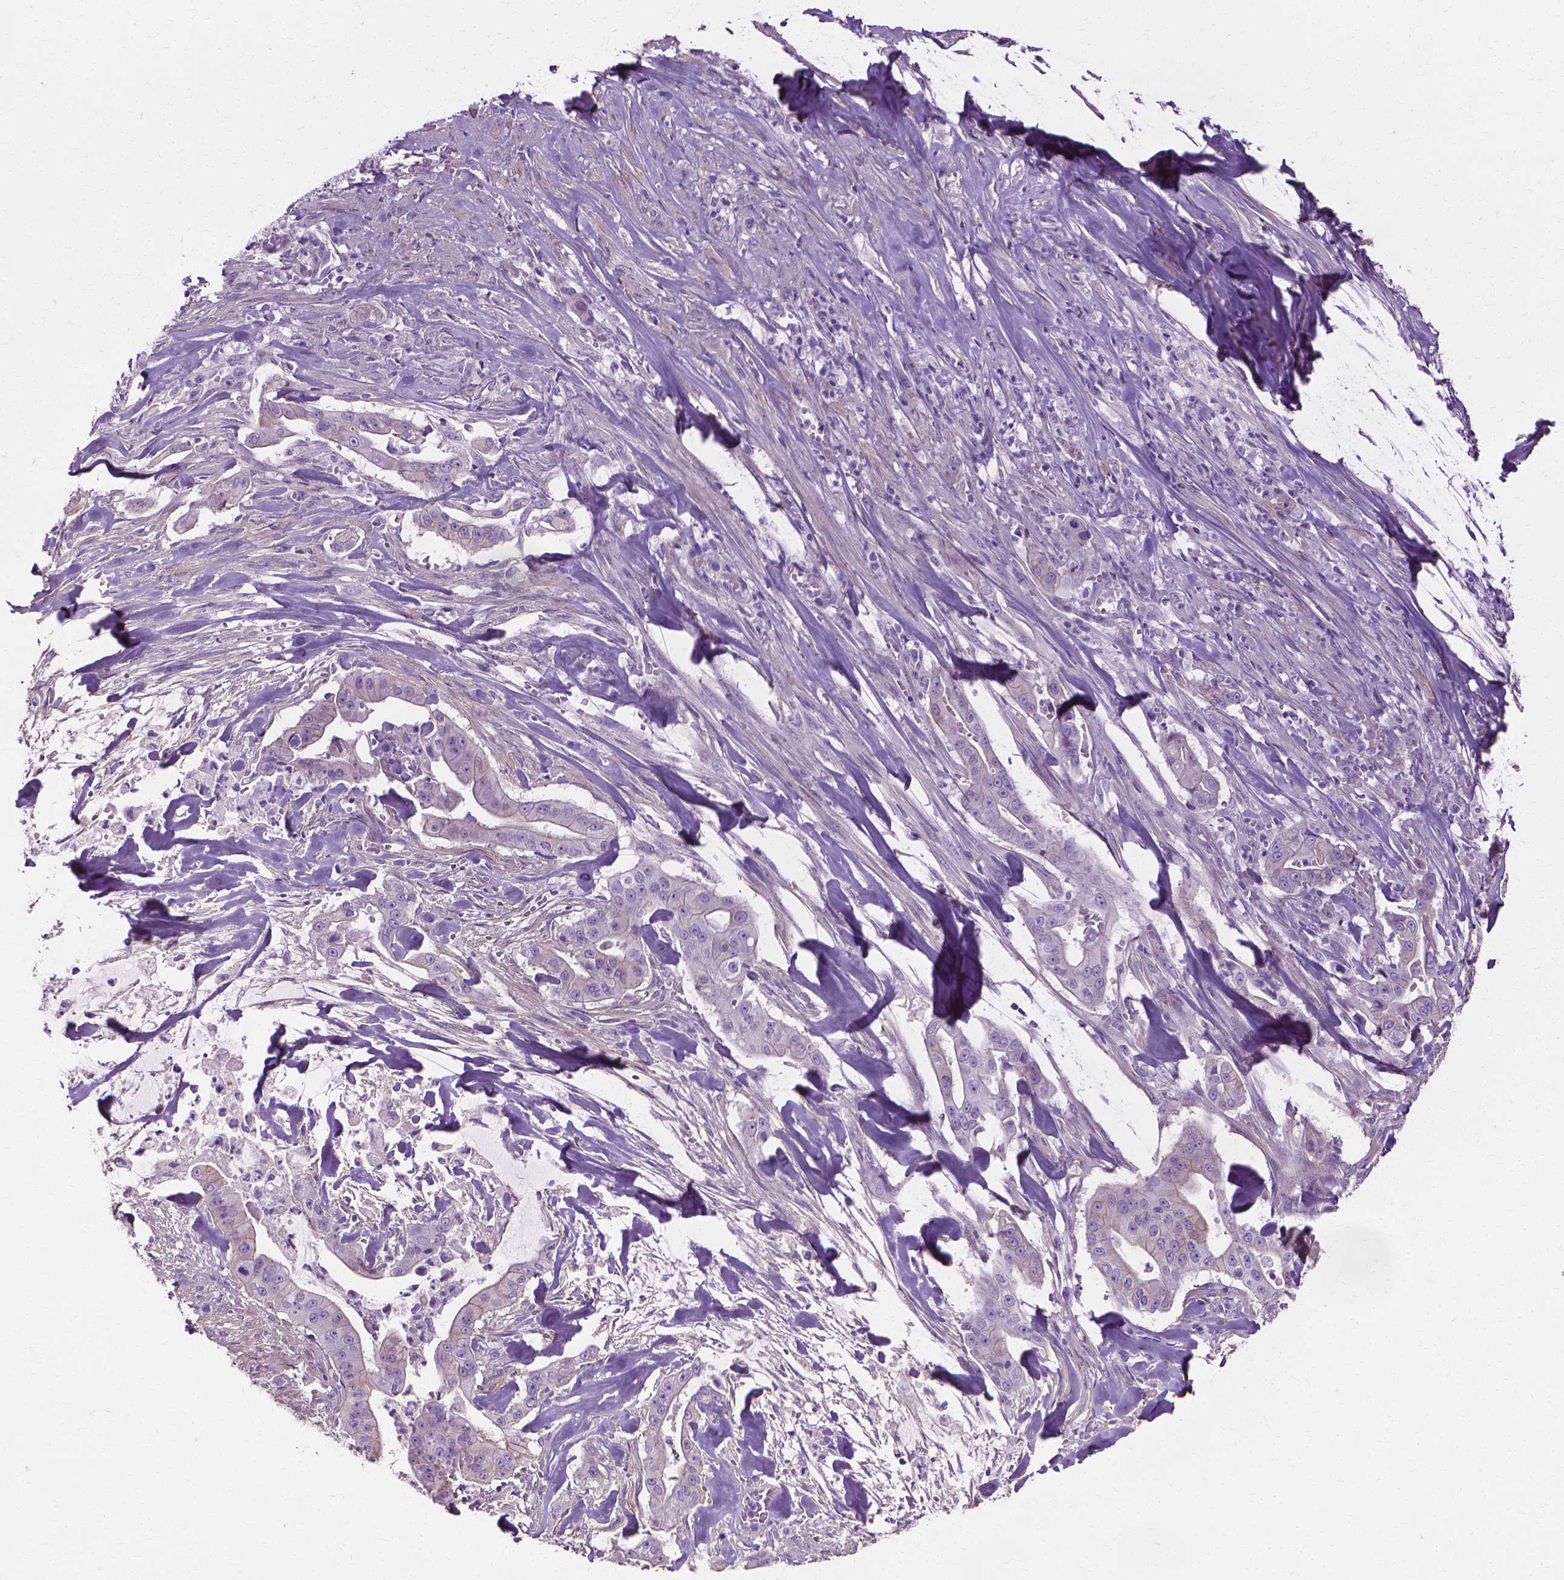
{"staining": {"intensity": "negative", "quantity": "none", "location": "none"}, "tissue": "pancreatic cancer", "cell_type": "Tumor cells", "image_type": "cancer", "snomed": [{"axis": "morphology", "description": "Normal tissue, NOS"}, {"axis": "morphology", "description": "Inflammation, NOS"}, {"axis": "morphology", "description": "Adenocarcinoma, NOS"}, {"axis": "topography", "description": "Pancreas"}], "caption": "High magnification brightfield microscopy of pancreatic cancer stained with DAB (brown) and counterstained with hematoxylin (blue): tumor cells show no significant expression.", "gene": "CFAP157", "patient": {"sex": "male", "age": 57}}